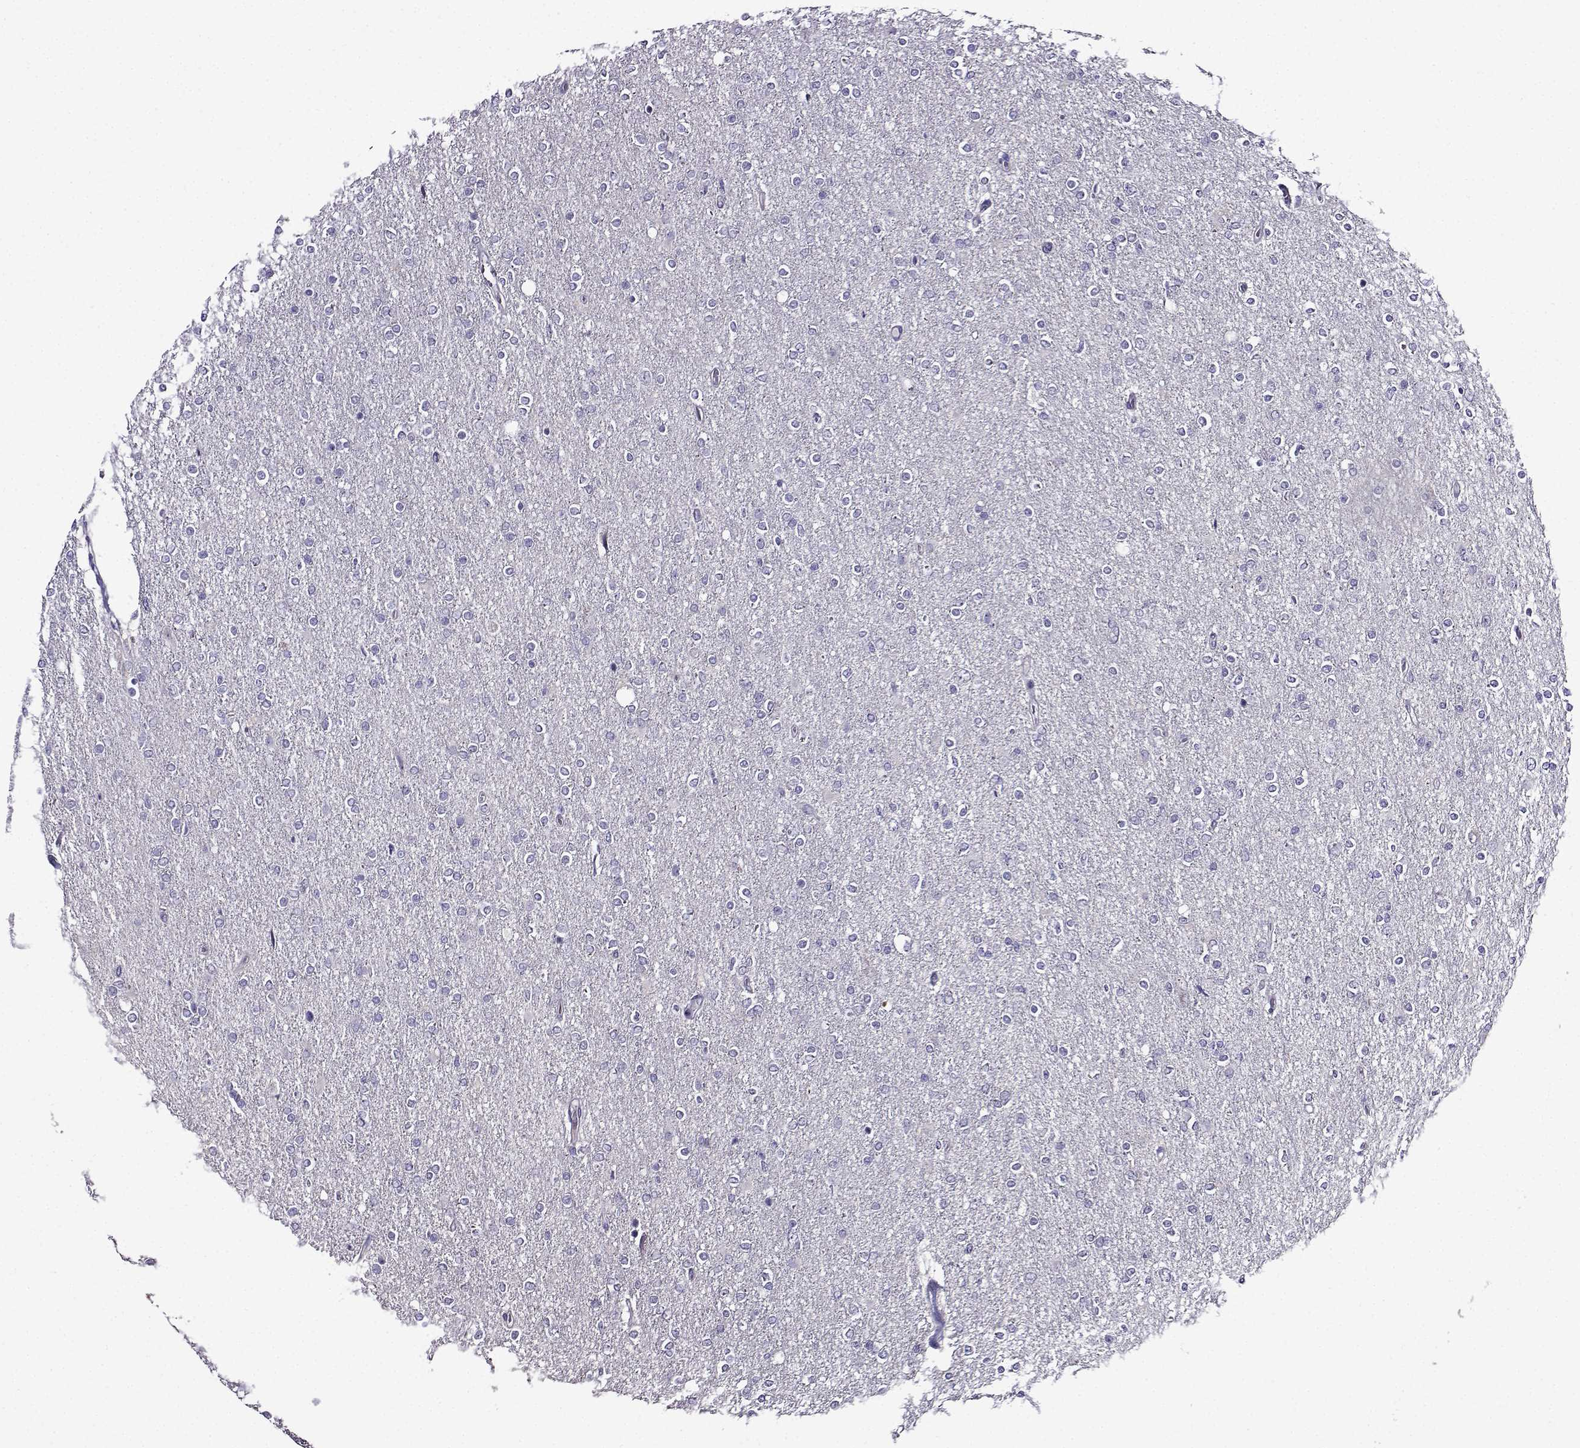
{"staining": {"intensity": "negative", "quantity": "none", "location": "none"}, "tissue": "glioma", "cell_type": "Tumor cells", "image_type": "cancer", "snomed": [{"axis": "morphology", "description": "Glioma, malignant, High grade"}, {"axis": "topography", "description": "Cerebral cortex"}], "caption": "Tumor cells show no significant positivity in glioma.", "gene": "TMEM266", "patient": {"sex": "male", "age": 70}}